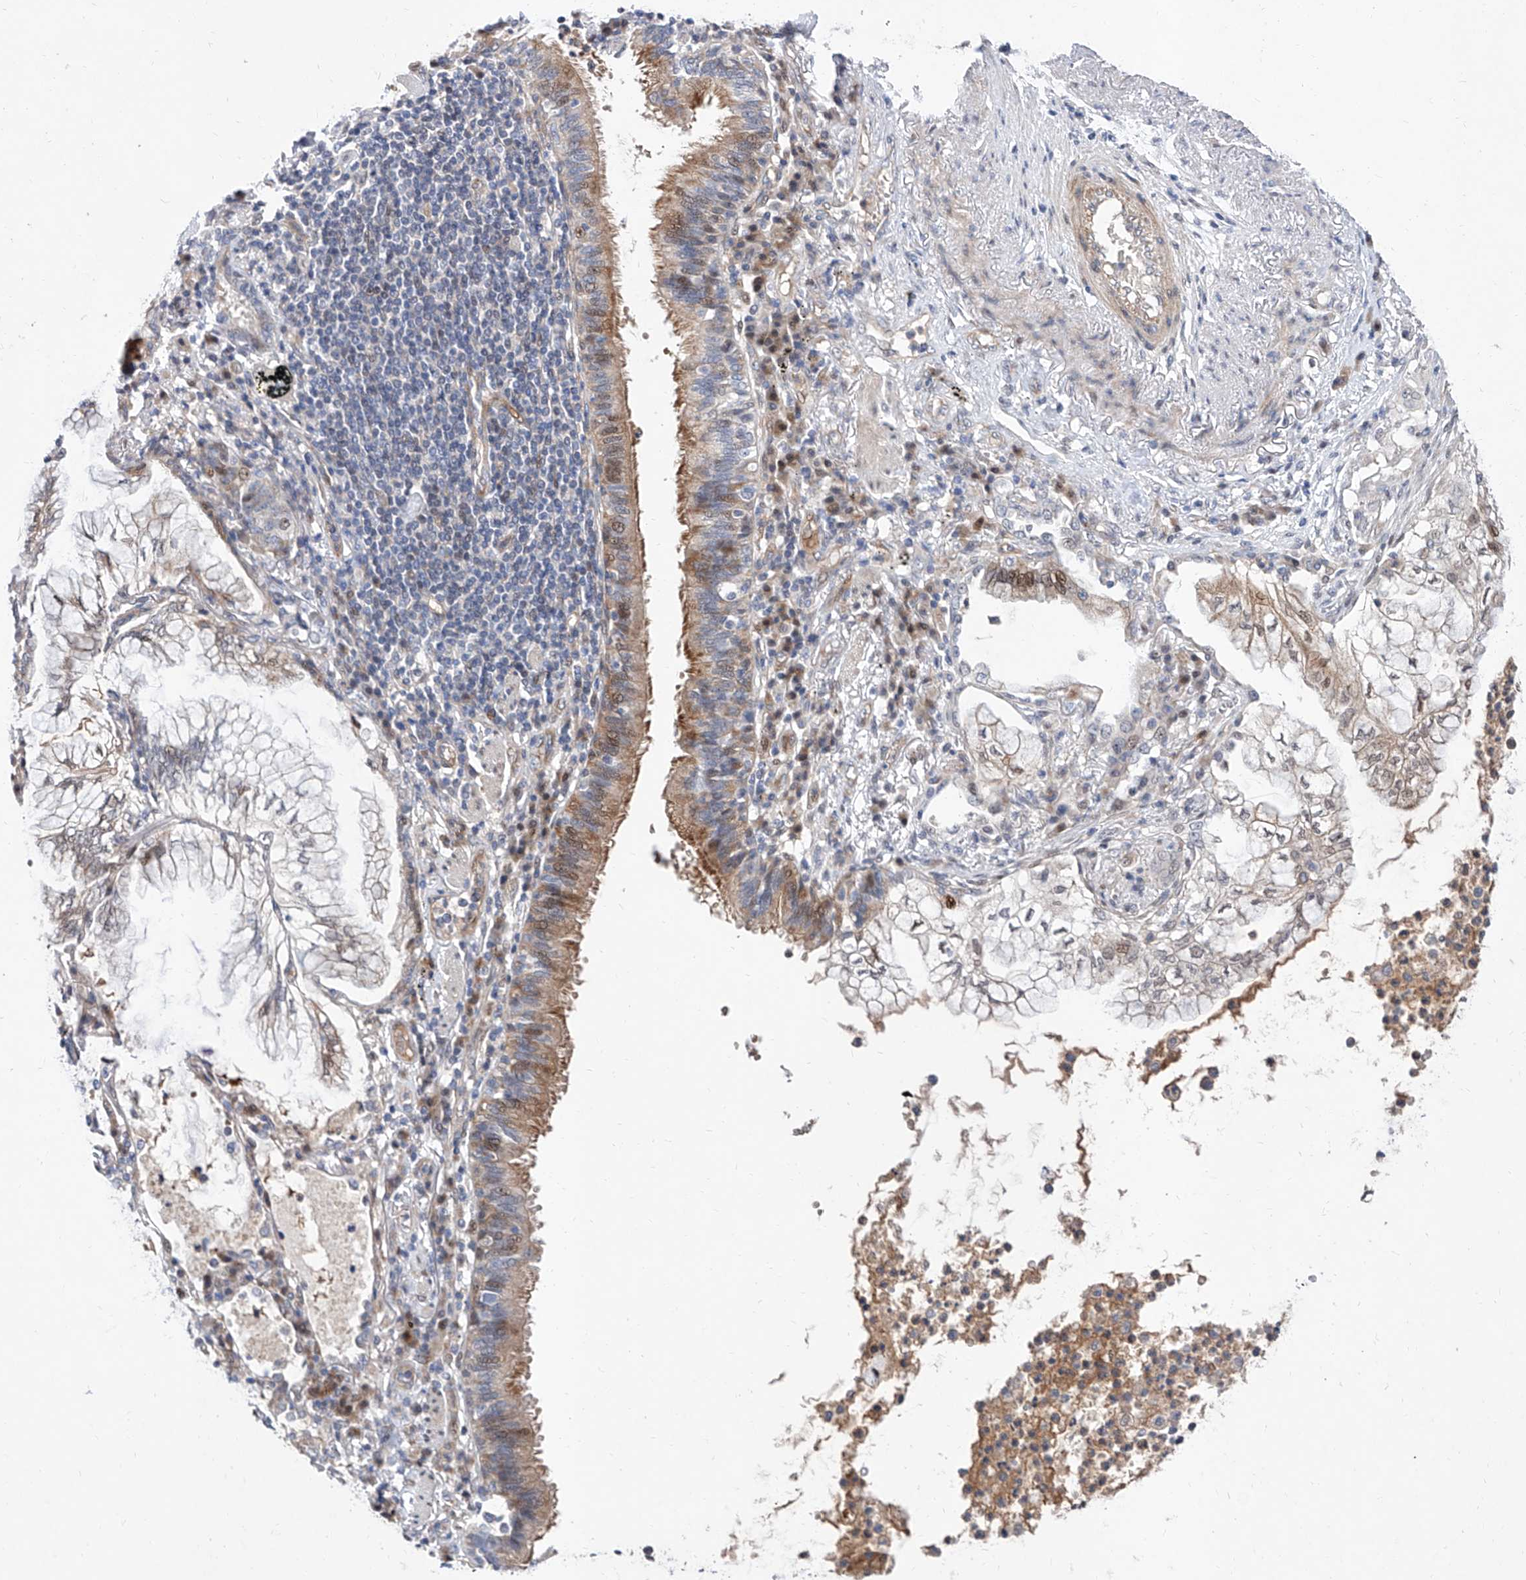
{"staining": {"intensity": "weak", "quantity": "25%-75%", "location": "cytoplasmic/membranous,nuclear"}, "tissue": "lung cancer", "cell_type": "Tumor cells", "image_type": "cancer", "snomed": [{"axis": "morphology", "description": "Adenocarcinoma, NOS"}, {"axis": "topography", "description": "Lung"}], "caption": "This histopathology image reveals IHC staining of lung cancer, with low weak cytoplasmic/membranous and nuclear expression in approximately 25%-75% of tumor cells.", "gene": "FUCA2", "patient": {"sex": "female", "age": 70}}